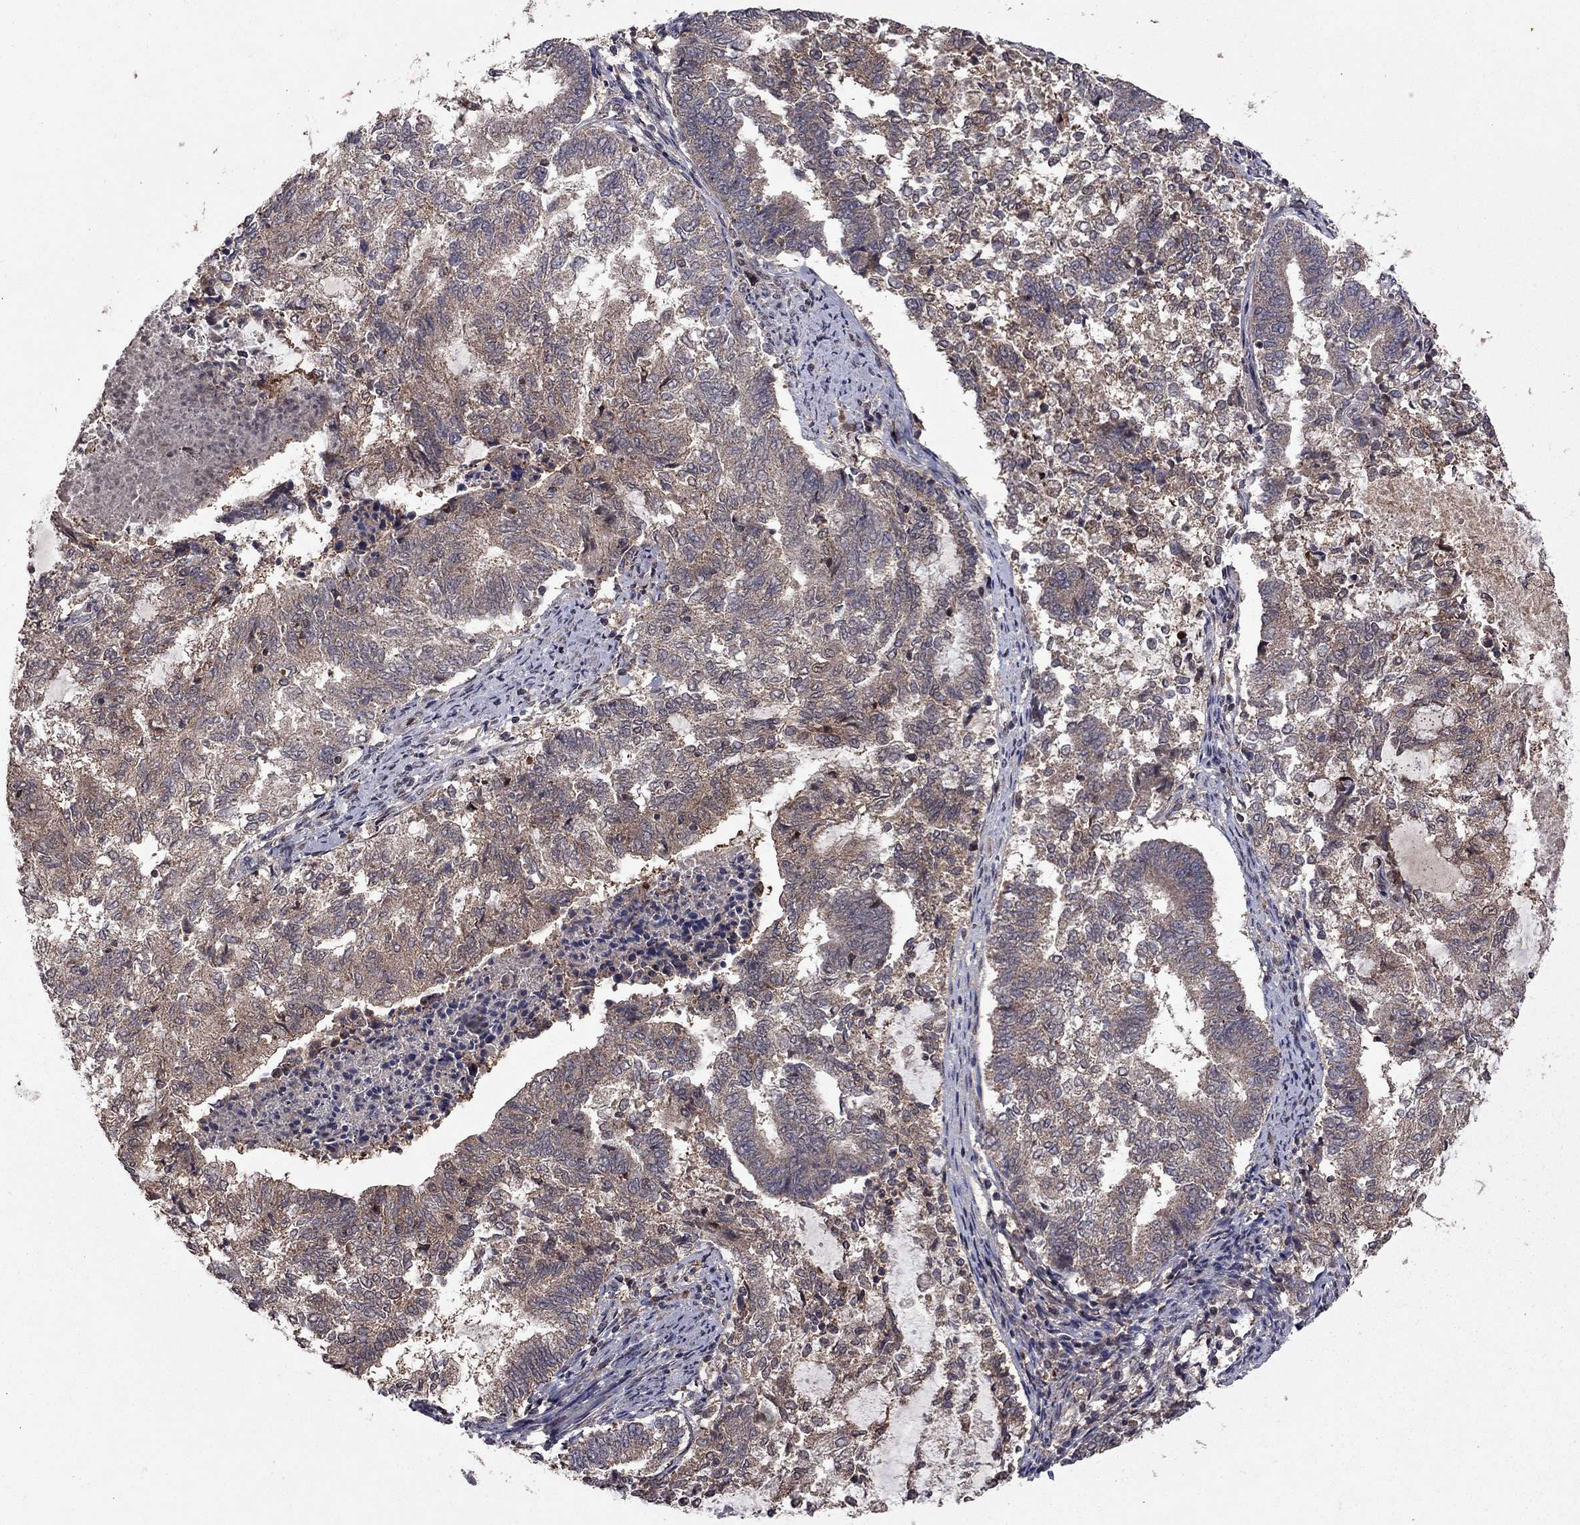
{"staining": {"intensity": "moderate", "quantity": "25%-75%", "location": "cytoplasmic/membranous"}, "tissue": "endometrial cancer", "cell_type": "Tumor cells", "image_type": "cancer", "snomed": [{"axis": "morphology", "description": "Adenocarcinoma, NOS"}, {"axis": "topography", "description": "Endometrium"}], "caption": "Human adenocarcinoma (endometrial) stained for a protein (brown) reveals moderate cytoplasmic/membranous positive expression in about 25%-75% of tumor cells.", "gene": "IPP", "patient": {"sex": "female", "age": 65}}